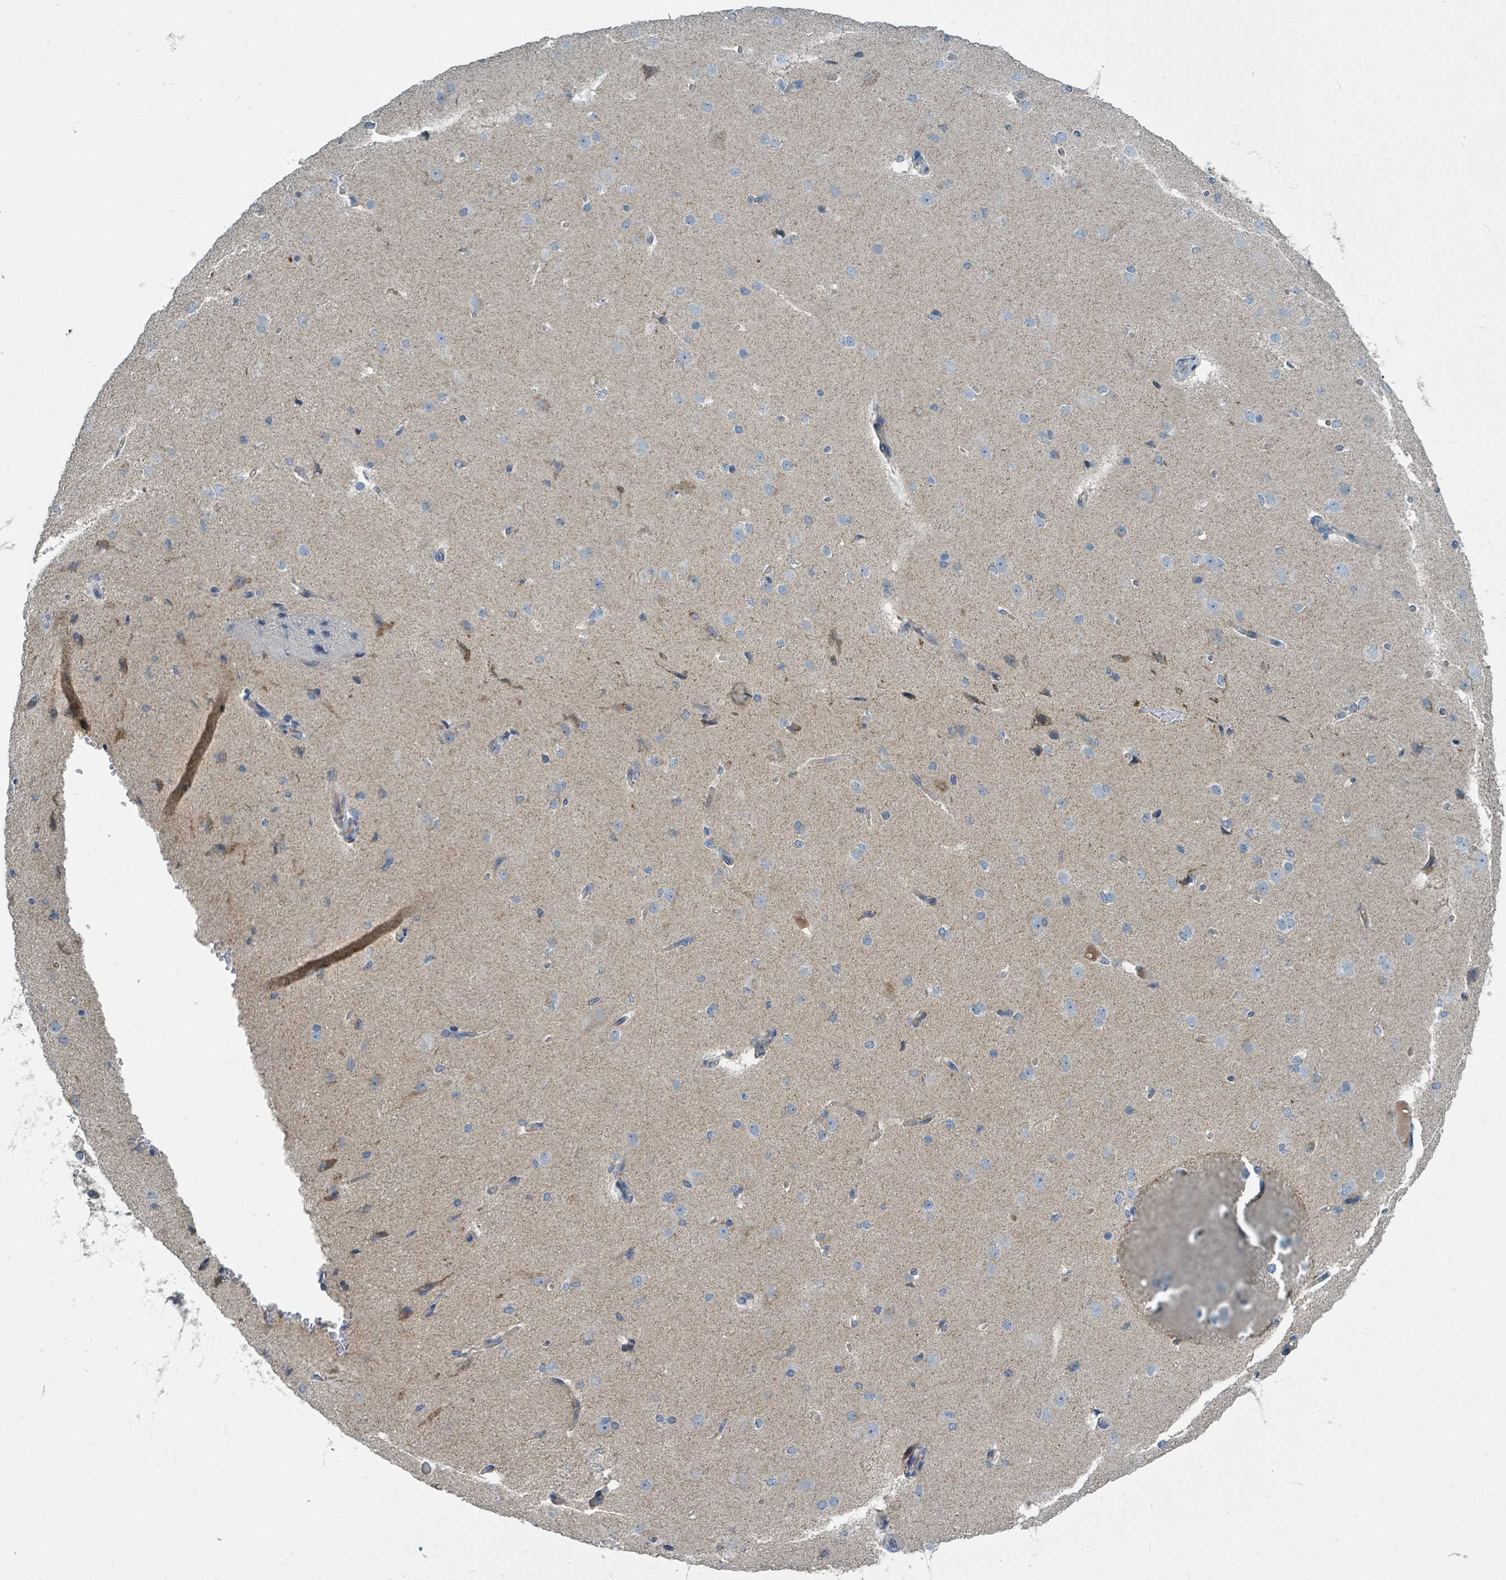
{"staining": {"intensity": "moderate", "quantity": "25%-75%", "location": "cytoplasmic/membranous"}, "tissue": "cerebral cortex", "cell_type": "Endothelial cells", "image_type": "normal", "snomed": [{"axis": "morphology", "description": "Normal tissue, NOS"}, {"axis": "morphology", "description": "Inflammation, NOS"}, {"axis": "topography", "description": "Cerebral cortex"}], "caption": "Brown immunohistochemical staining in normal human cerebral cortex exhibits moderate cytoplasmic/membranous positivity in about 25%-75% of endothelial cells.", "gene": "SLC25A23", "patient": {"sex": "male", "age": 6}}